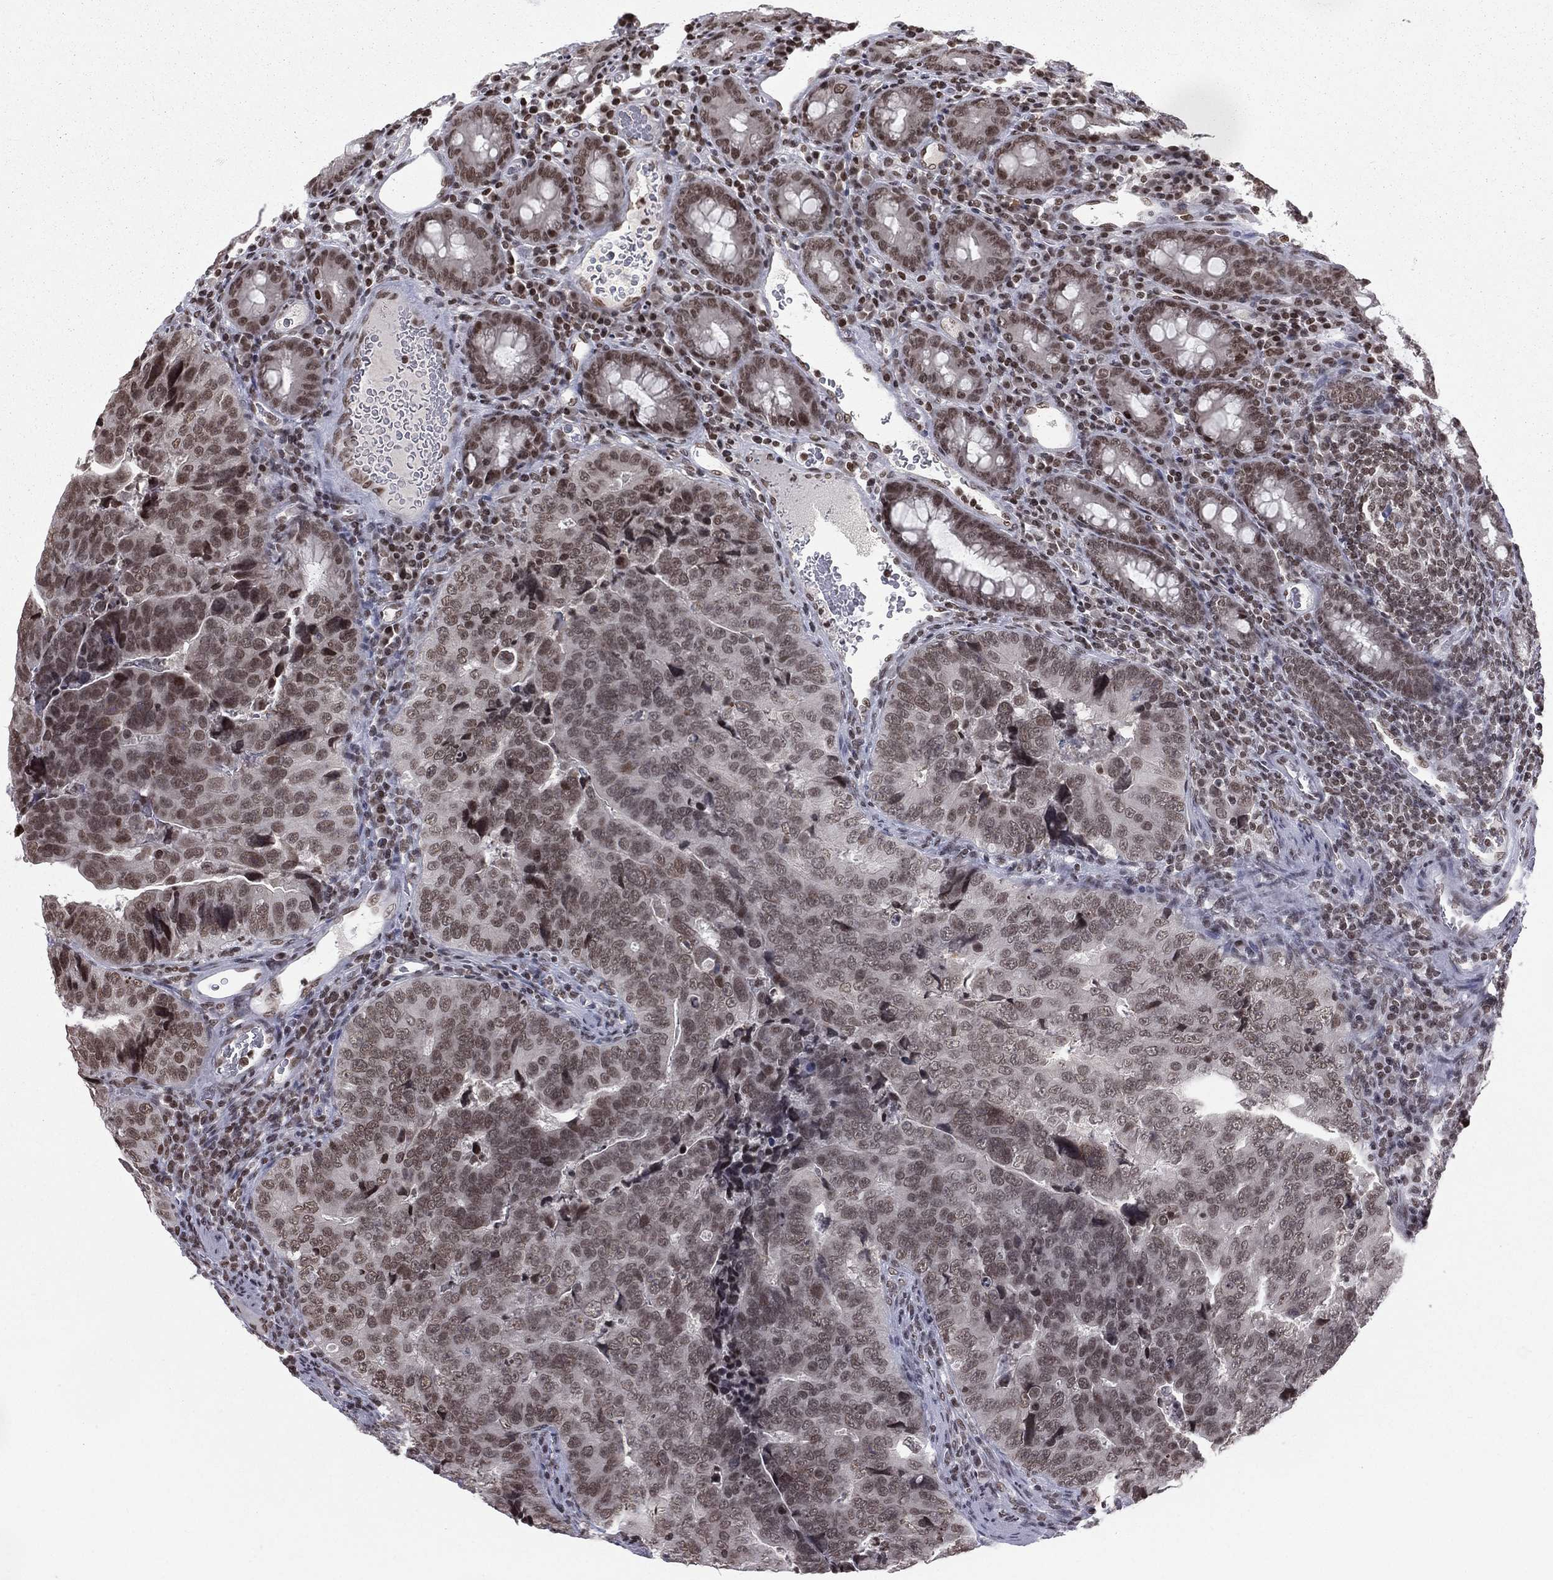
{"staining": {"intensity": "strong", "quantity": "<25%", "location": "nuclear"}, "tissue": "colorectal cancer", "cell_type": "Tumor cells", "image_type": "cancer", "snomed": [{"axis": "morphology", "description": "Adenocarcinoma, NOS"}, {"axis": "topography", "description": "Colon"}], "caption": "Colorectal cancer (adenocarcinoma) was stained to show a protein in brown. There is medium levels of strong nuclear positivity in approximately <25% of tumor cells.", "gene": "RFX7", "patient": {"sex": "female", "age": 72}}